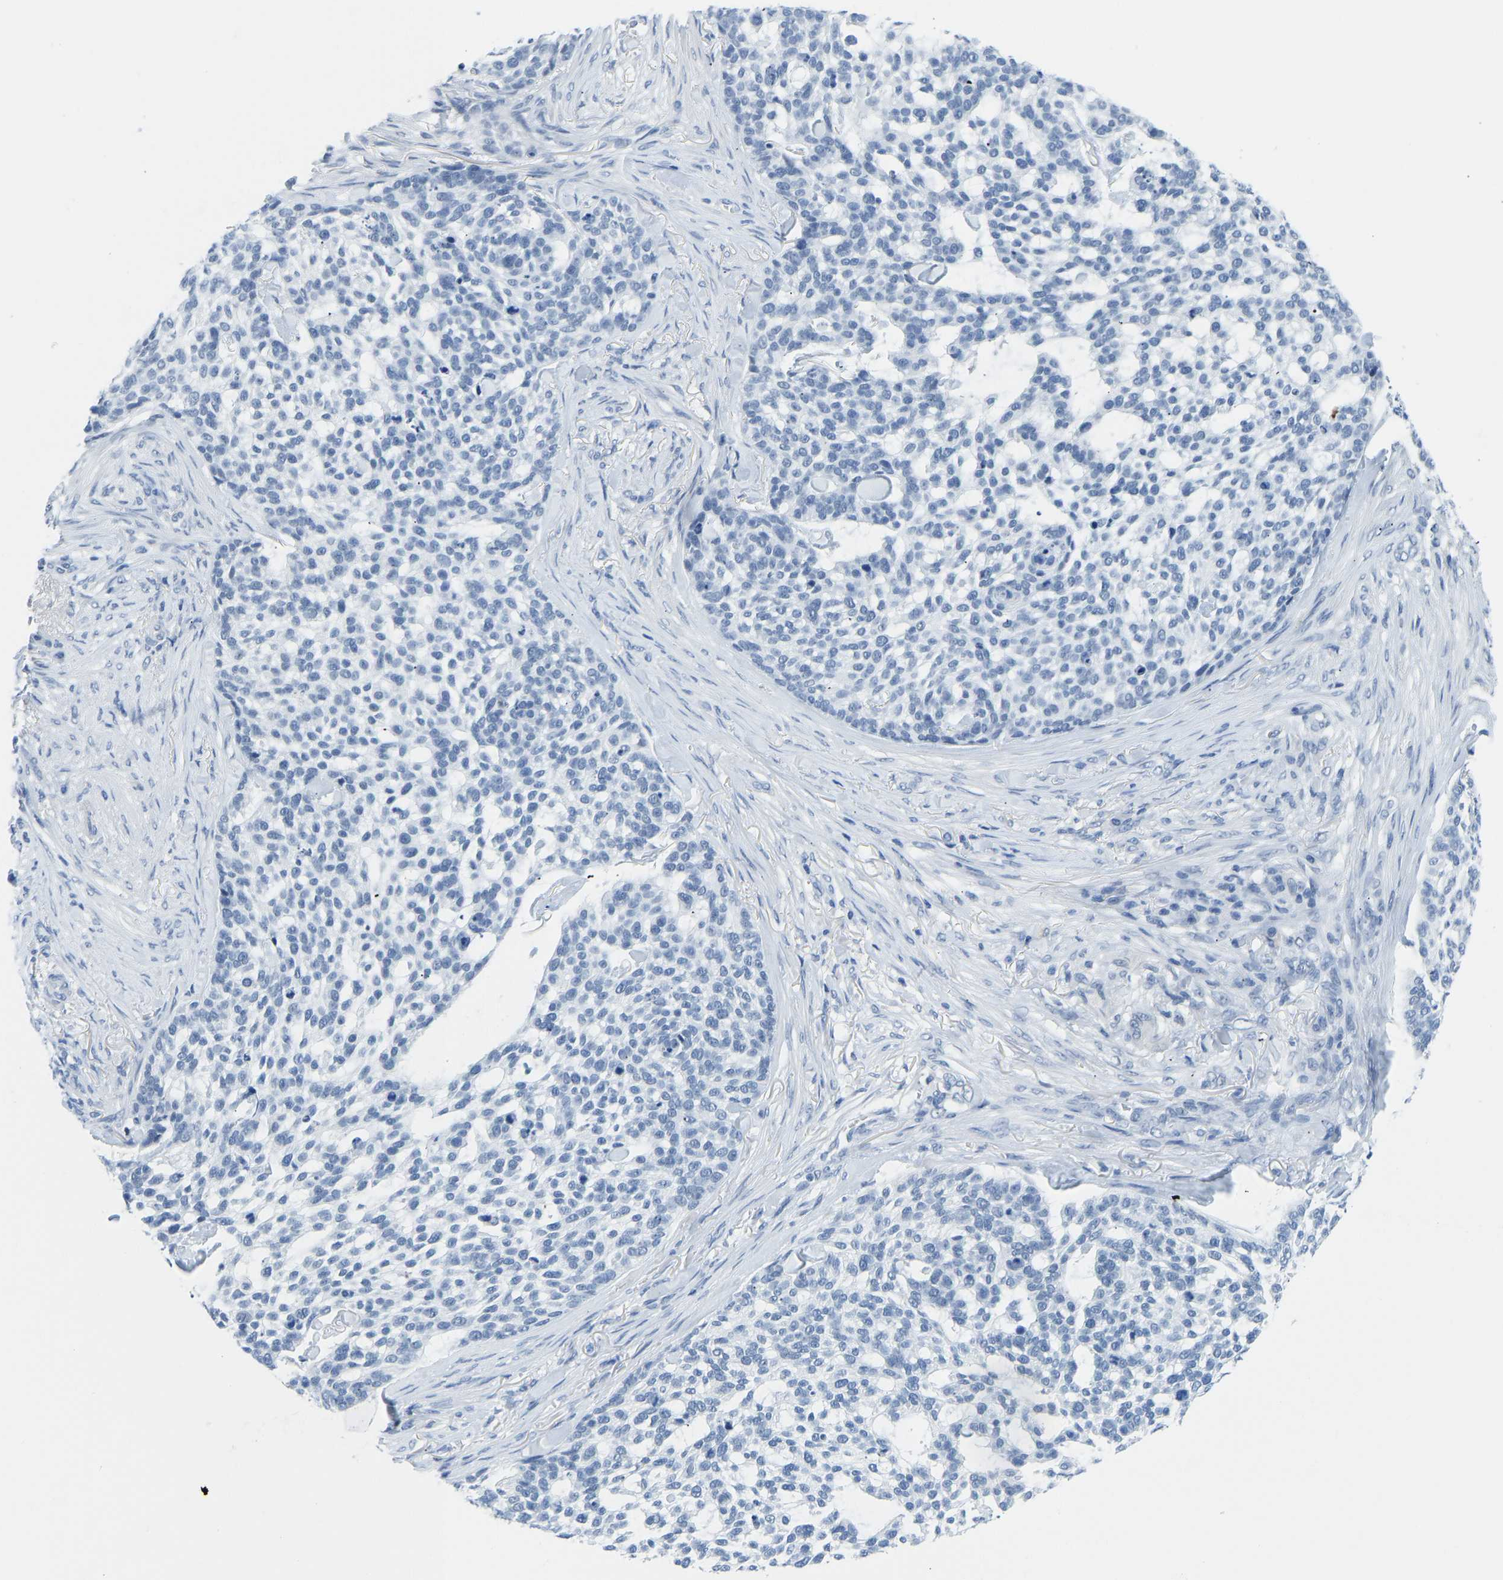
{"staining": {"intensity": "negative", "quantity": "none", "location": "none"}, "tissue": "skin cancer", "cell_type": "Tumor cells", "image_type": "cancer", "snomed": [{"axis": "morphology", "description": "Basal cell carcinoma"}, {"axis": "topography", "description": "Skin"}], "caption": "A photomicrograph of human skin cancer (basal cell carcinoma) is negative for staining in tumor cells. The staining was performed using DAB to visualize the protein expression in brown, while the nuclei were stained in blue with hematoxylin (Magnification: 20x).", "gene": "TXNDC2", "patient": {"sex": "female", "age": 64}}